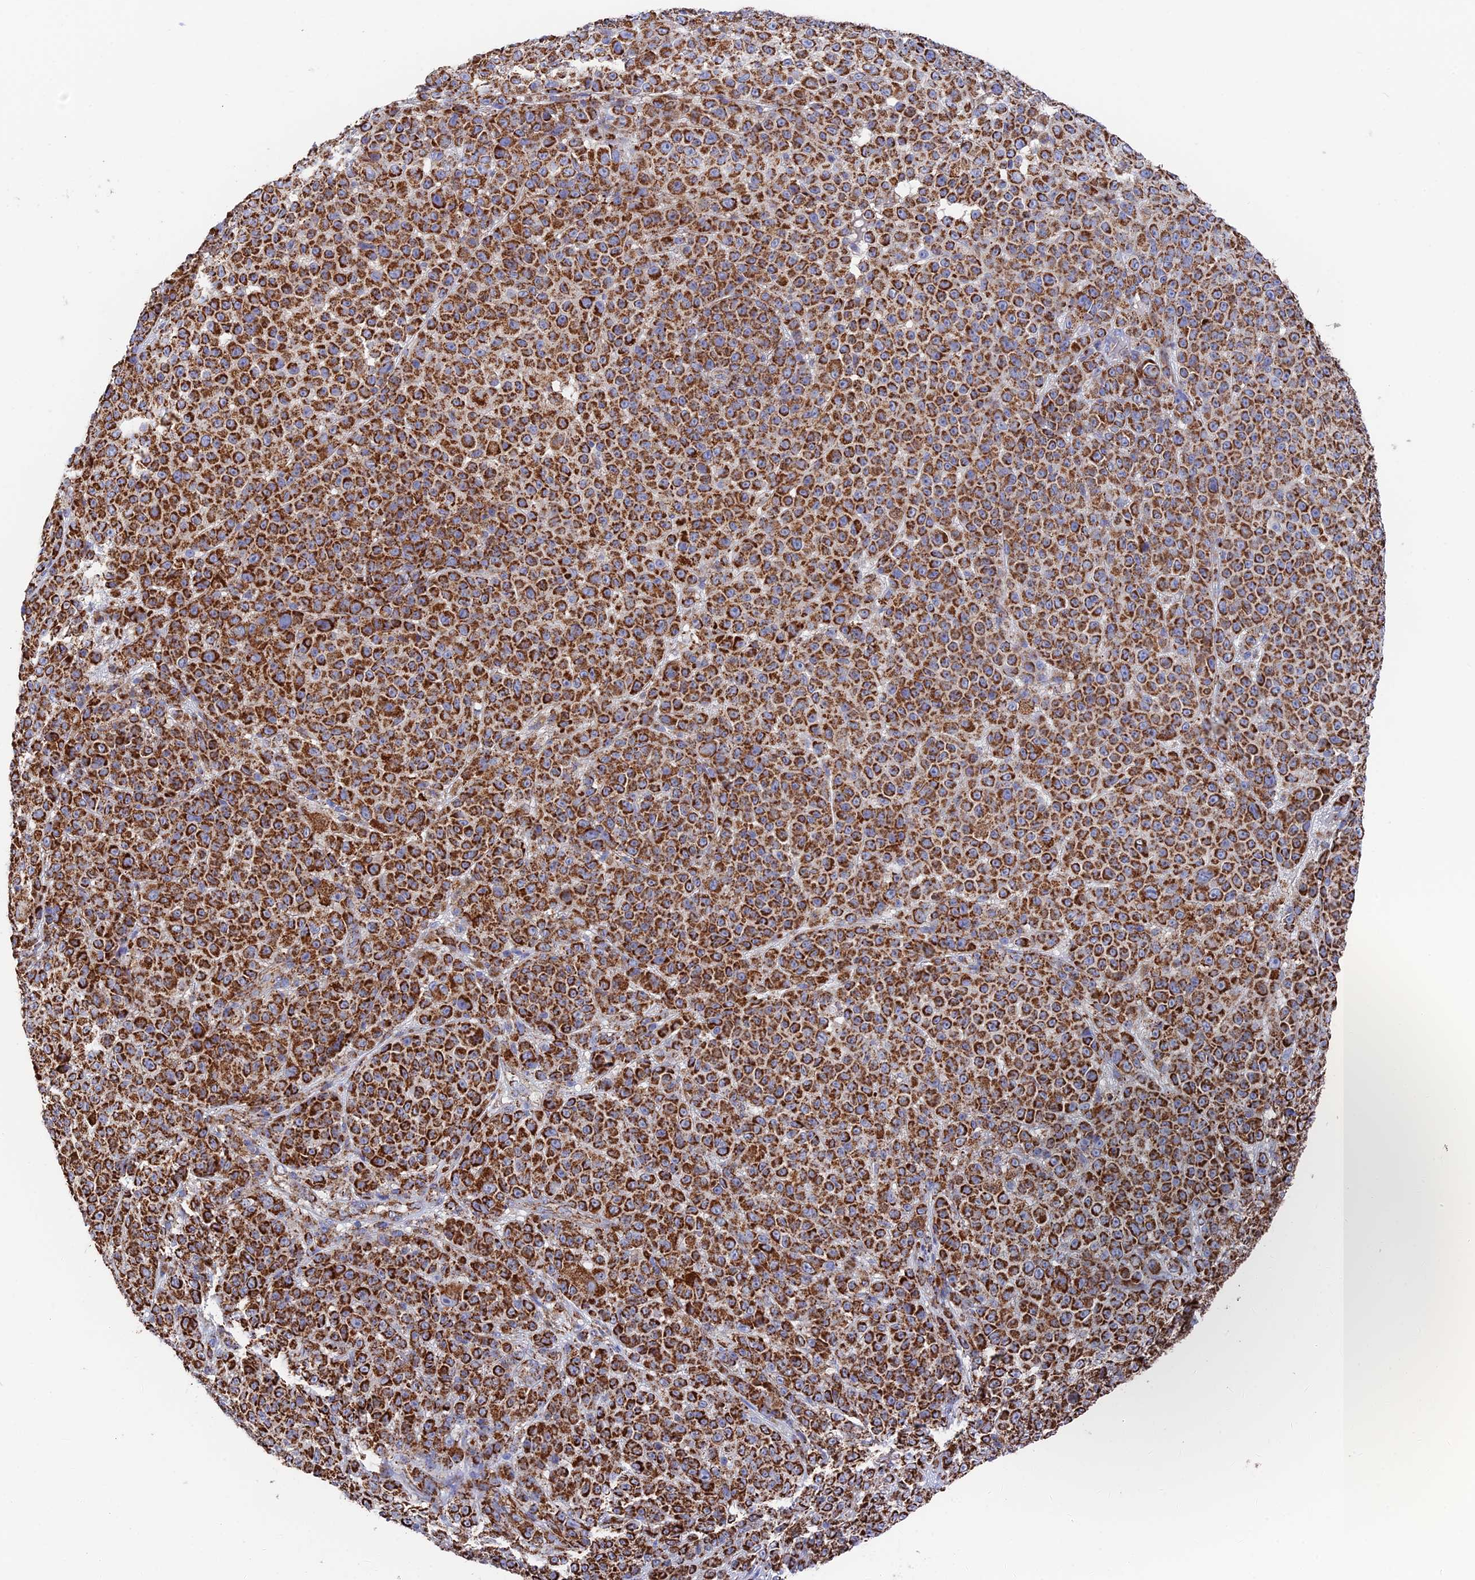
{"staining": {"intensity": "strong", "quantity": ">75%", "location": "cytoplasmic/membranous"}, "tissue": "melanoma", "cell_type": "Tumor cells", "image_type": "cancer", "snomed": [{"axis": "morphology", "description": "Malignant melanoma, NOS"}, {"axis": "topography", "description": "Skin"}], "caption": "The immunohistochemical stain shows strong cytoplasmic/membranous expression in tumor cells of melanoma tissue.", "gene": "HAUS8", "patient": {"sex": "female", "age": 94}}